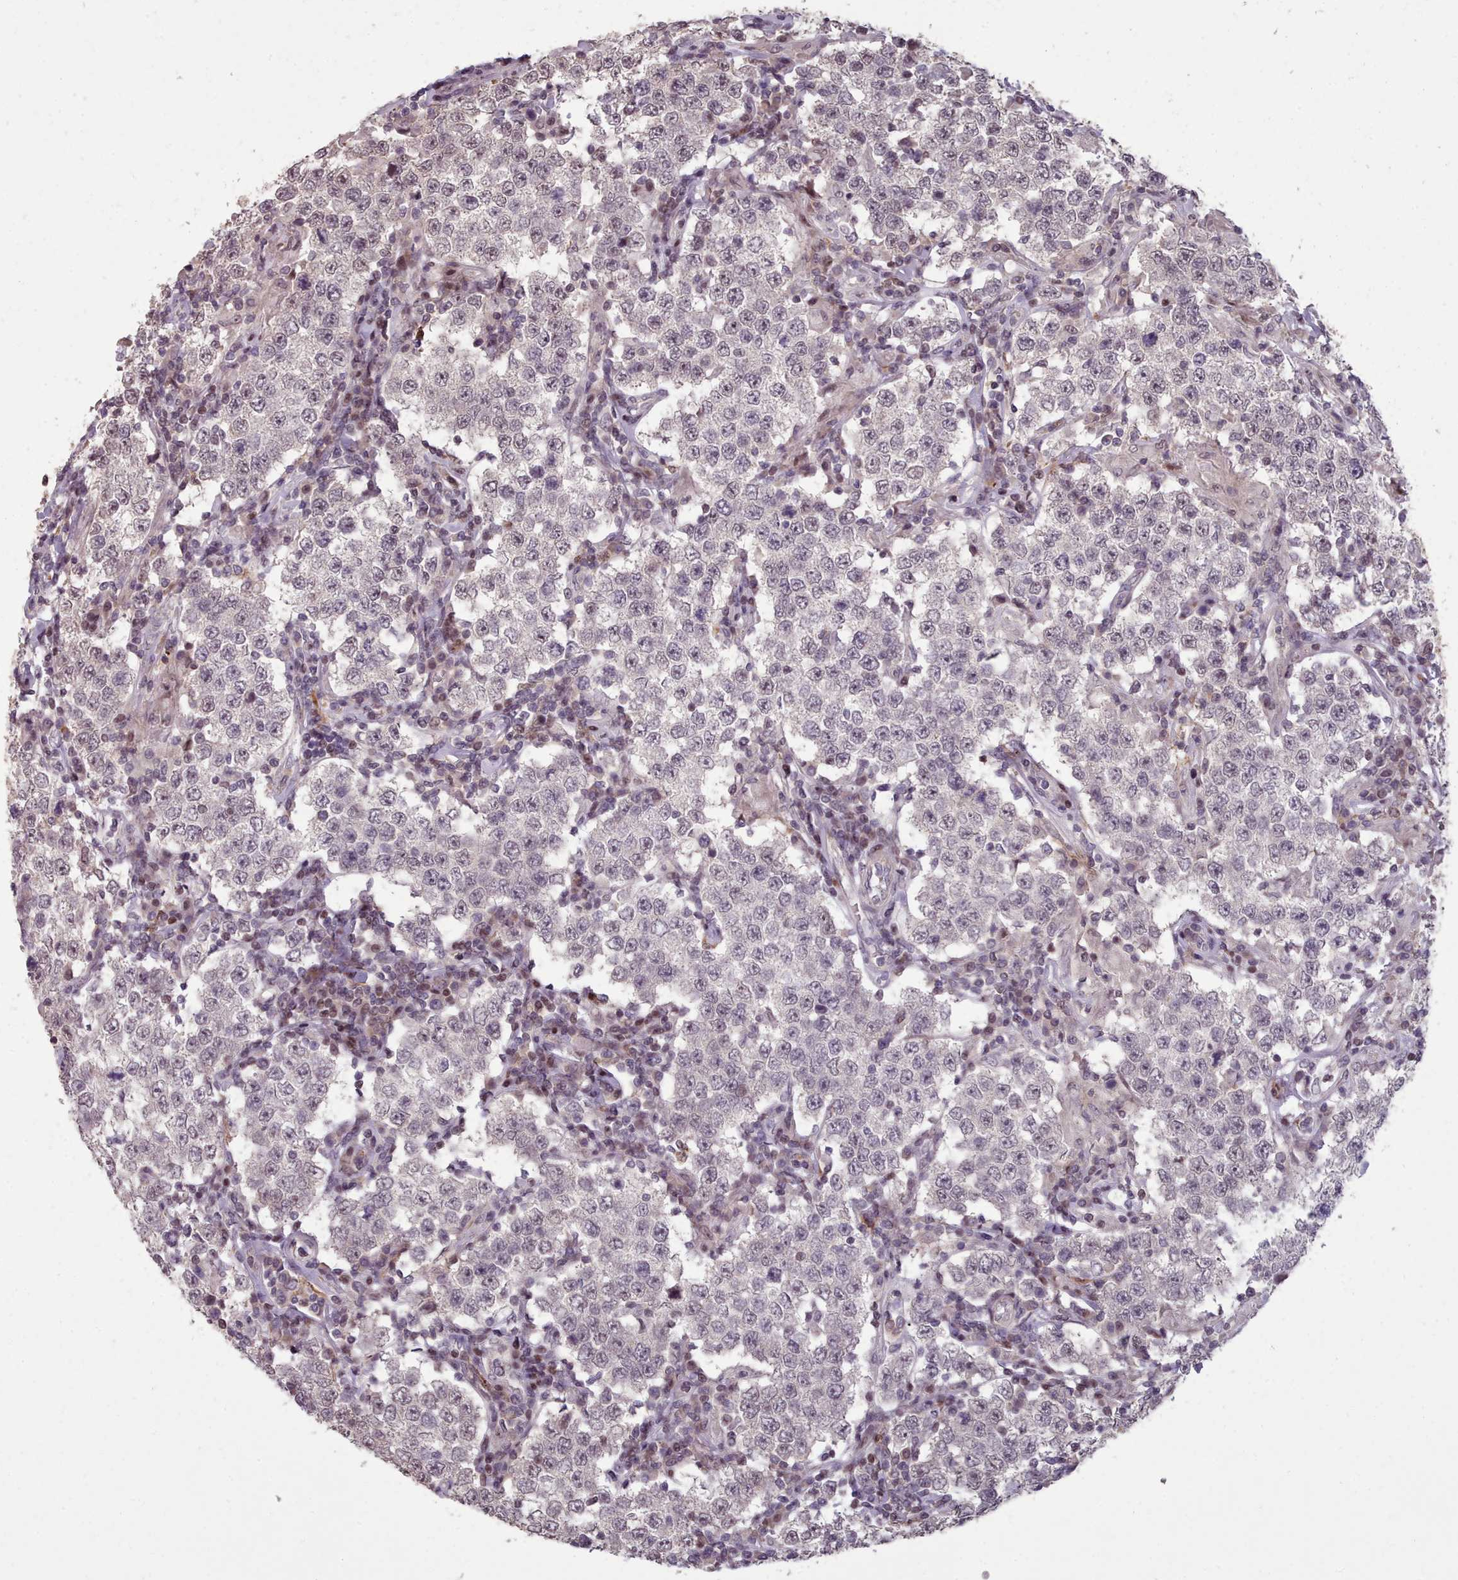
{"staining": {"intensity": "negative", "quantity": "none", "location": "none"}, "tissue": "testis cancer", "cell_type": "Tumor cells", "image_type": "cancer", "snomed": [{"axis": "morphology", "description": "Seminoma, NOS"}, {"axis": "morphology", "description": "Carcinoma, Embryonal, NOS"}, {"axis": "topography", "description": "Testis"}], "caption": "Tumor cells show no significant protein staining in testis cancer (seminoma).", "gene": "ENSA", "patient": {"sex": "male", "age": 41}}